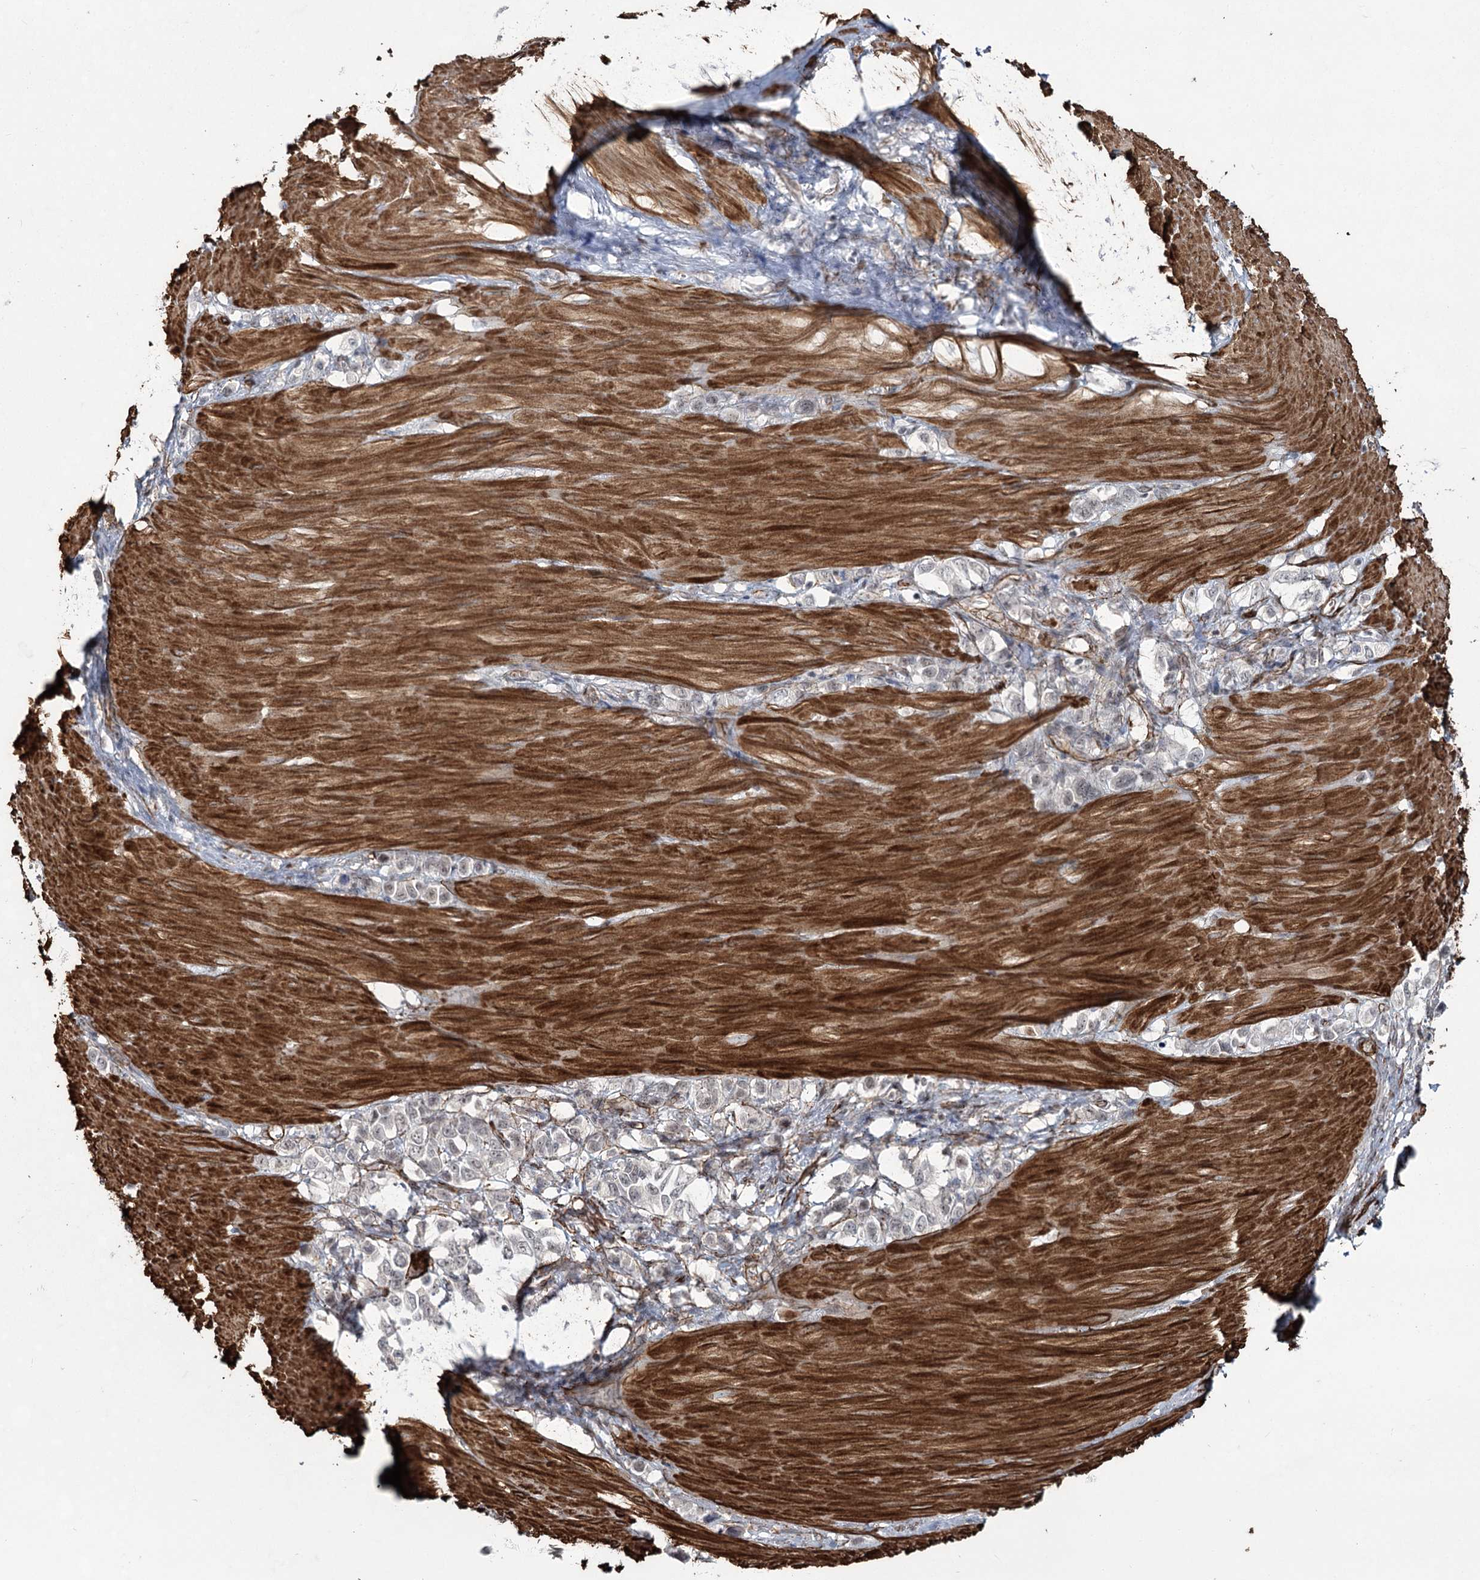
{"staining": {"intensity": "negative", "quantity": "none", "location": "none"}, "tissue": "stomach cancer", "cell_type": "Tumor cells", "image_type": "cancer", "snomed": [{"axis": "morphology", "description": "Adenocarcinoma, NOS"}, {"axis": "topography", "description": "Stomach"}], "caption": "Immunohistochemical staining of stomach cancer reveals no significant positivity in tumor cells. (Stains: DAB immunohistochemistry with hematoxylin counter stain, Microscopy: brightfield microscopy at high magnification).", "gene": "CWF19L1", "patient": {"sex": "female", "age": 65}}